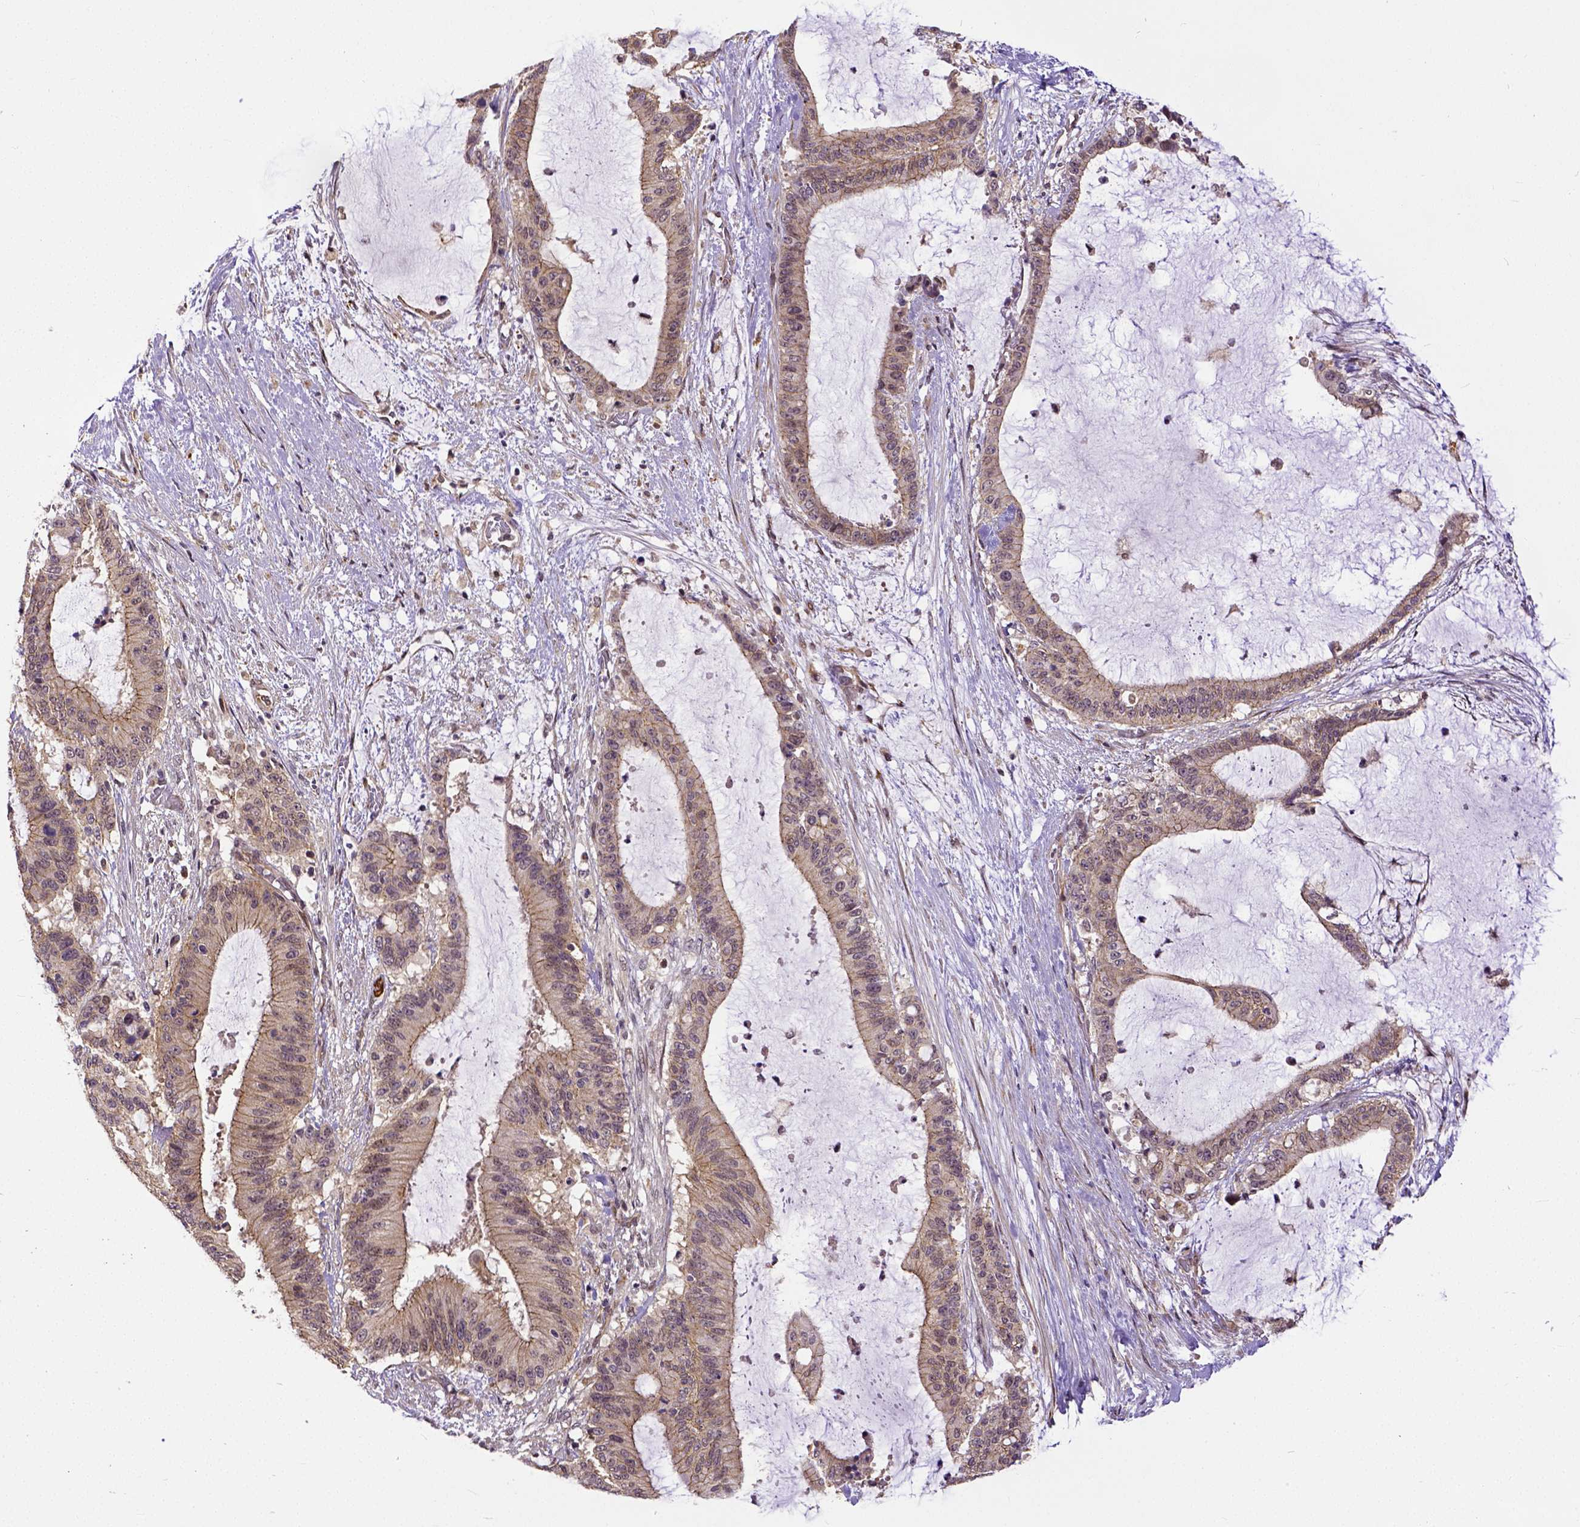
{"staining": {"intensity": "weak", "quantity": ">75%", "location": "cytoplasmic/membranous"}, "tissue": "liver cancer", "cell_type": "Tumor cells", "image_type": "cancer", "snomed": [{"axis": "morphology", "description": "Normal tissue, NOS"}, {"axis": "morphology", "description": "Cholangiocarcinoma"}, {"axis": "topography", "description": "Liver"}, {"axis": "topography", "description": "Peripheral nerve tissue"}], "caption": "Immunohistochemistry of human cholangiocarcinoma (liver) reveals low levels of weak cytoplasmic/membranous expression in about >75% of tumor cells.", "gene": "DICER1", "patient": {"sex": "female", "age": 73}}